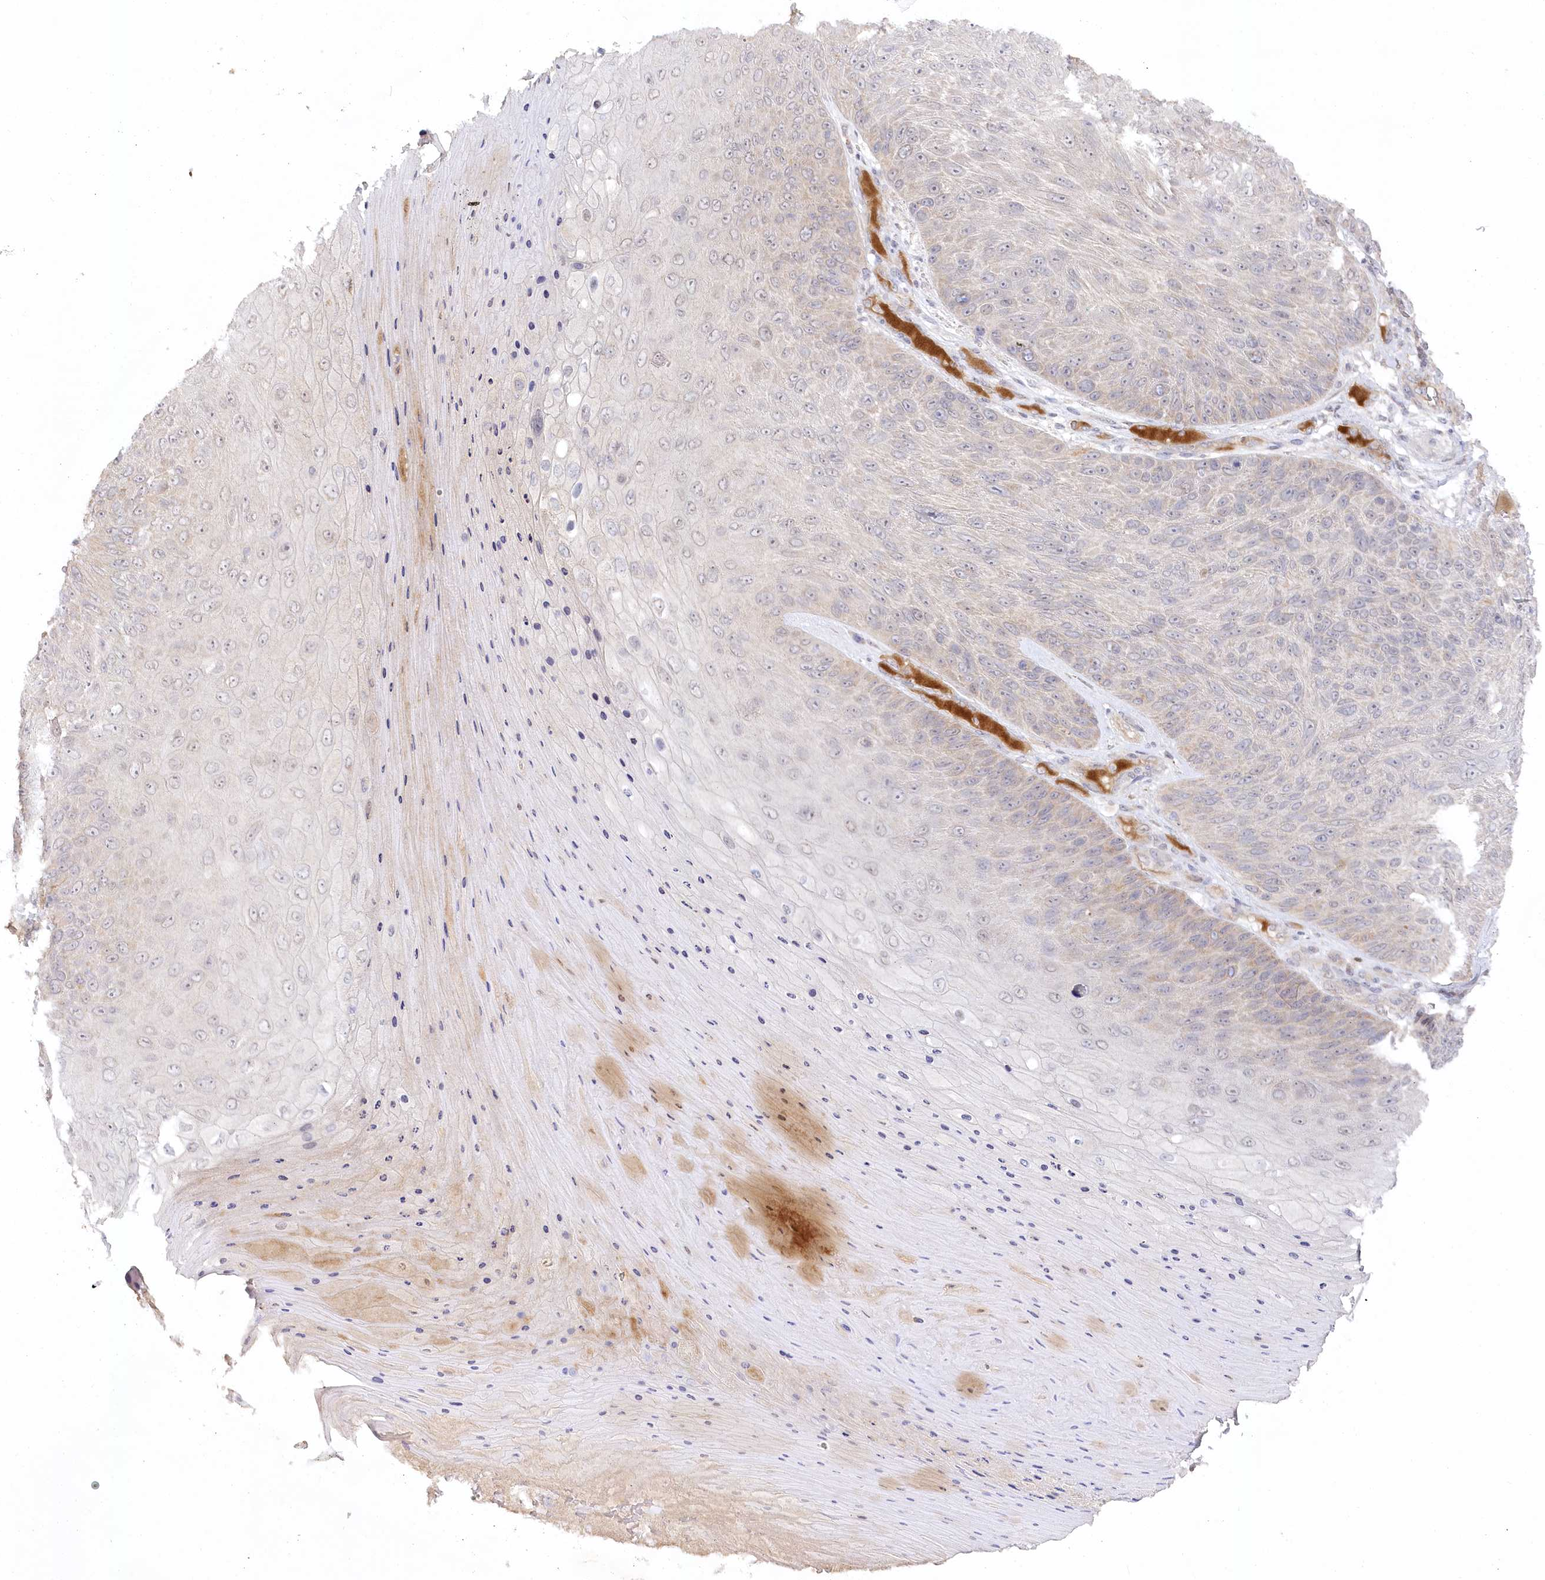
{"staining": {"intensity": "negative", "quantity": "none", "location": "none"}, "tissue": "skin cancer", "cell_type": "Tumor cells", "image_type": "cancer", "snomed": [{"axis": "morphology", "description": "Squamous cell carcinoma, NOS"}, {"axis": "topography", "description": "Skin"}], "caption": "Tumor cells are negative for brown protein staining in squamous cell carcinoma (skin). (DAB (3,3'-diaminobenzidine) immunohistochemistry (IHC) with hematoxylin counter stain).", "gene": "AAMDC", "patient": {"sex": "female", "age": 88}}